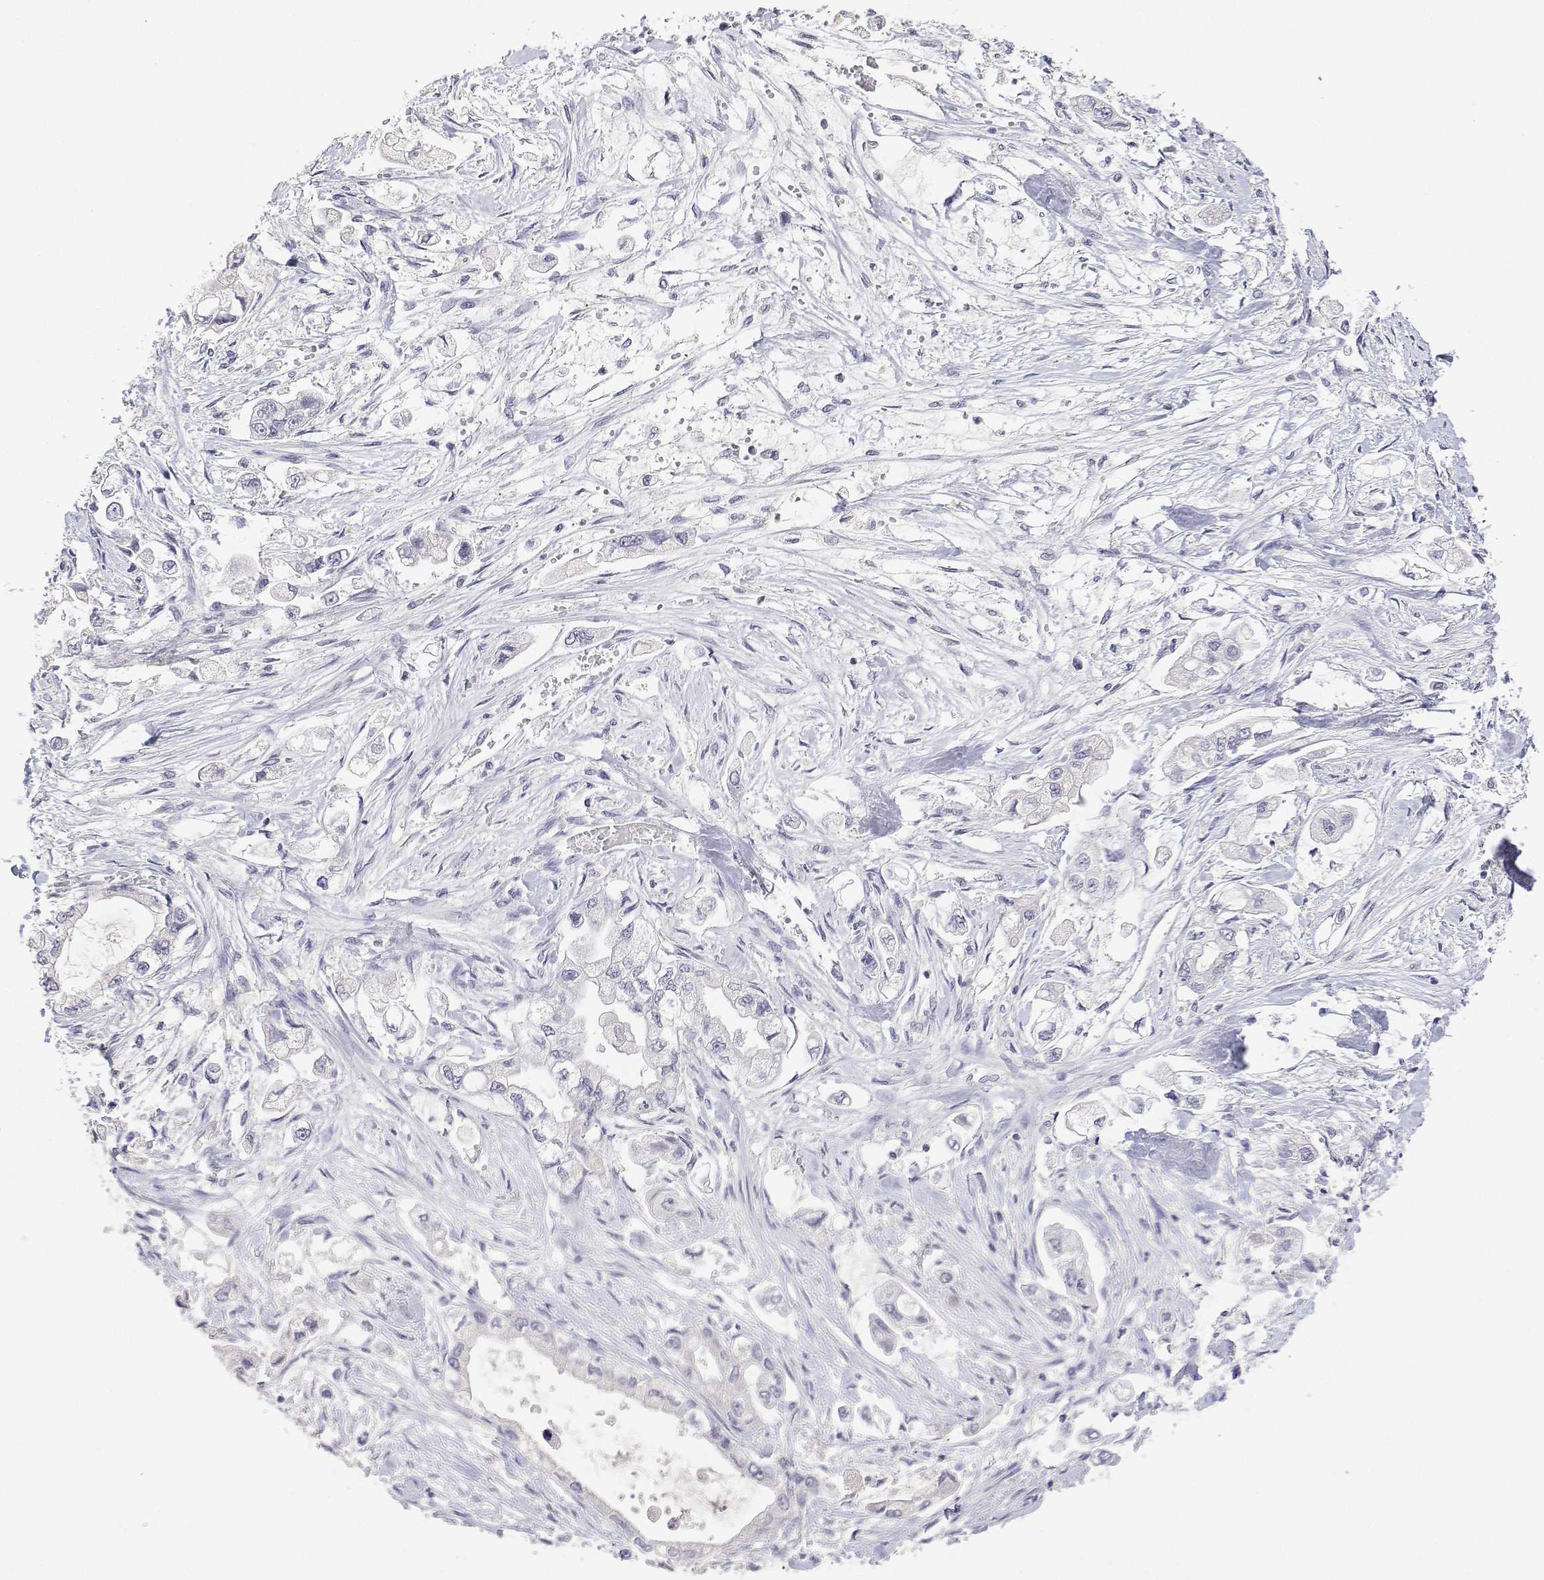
{"staining": {"intensity": "negative", "quantity": "none", "location": "none"}, "tissue": "stomach cancer", "cell_type": "Tumor cells", "image_type": "cancer", "snomed": [{"axis": "morphology", "description": "Adenocarcinoma, NOS"}, {"axis": "topography", "description": "Stomach"}], "caption": "IHC of stomach adenocarcinoma displays no expression in tumor cells. (Brightfield microscopy of DAB immunohistochemistry (IHC) at high magnification).", "gene": "PLCB1", "patient": {"sex": "male", "age": 62}}